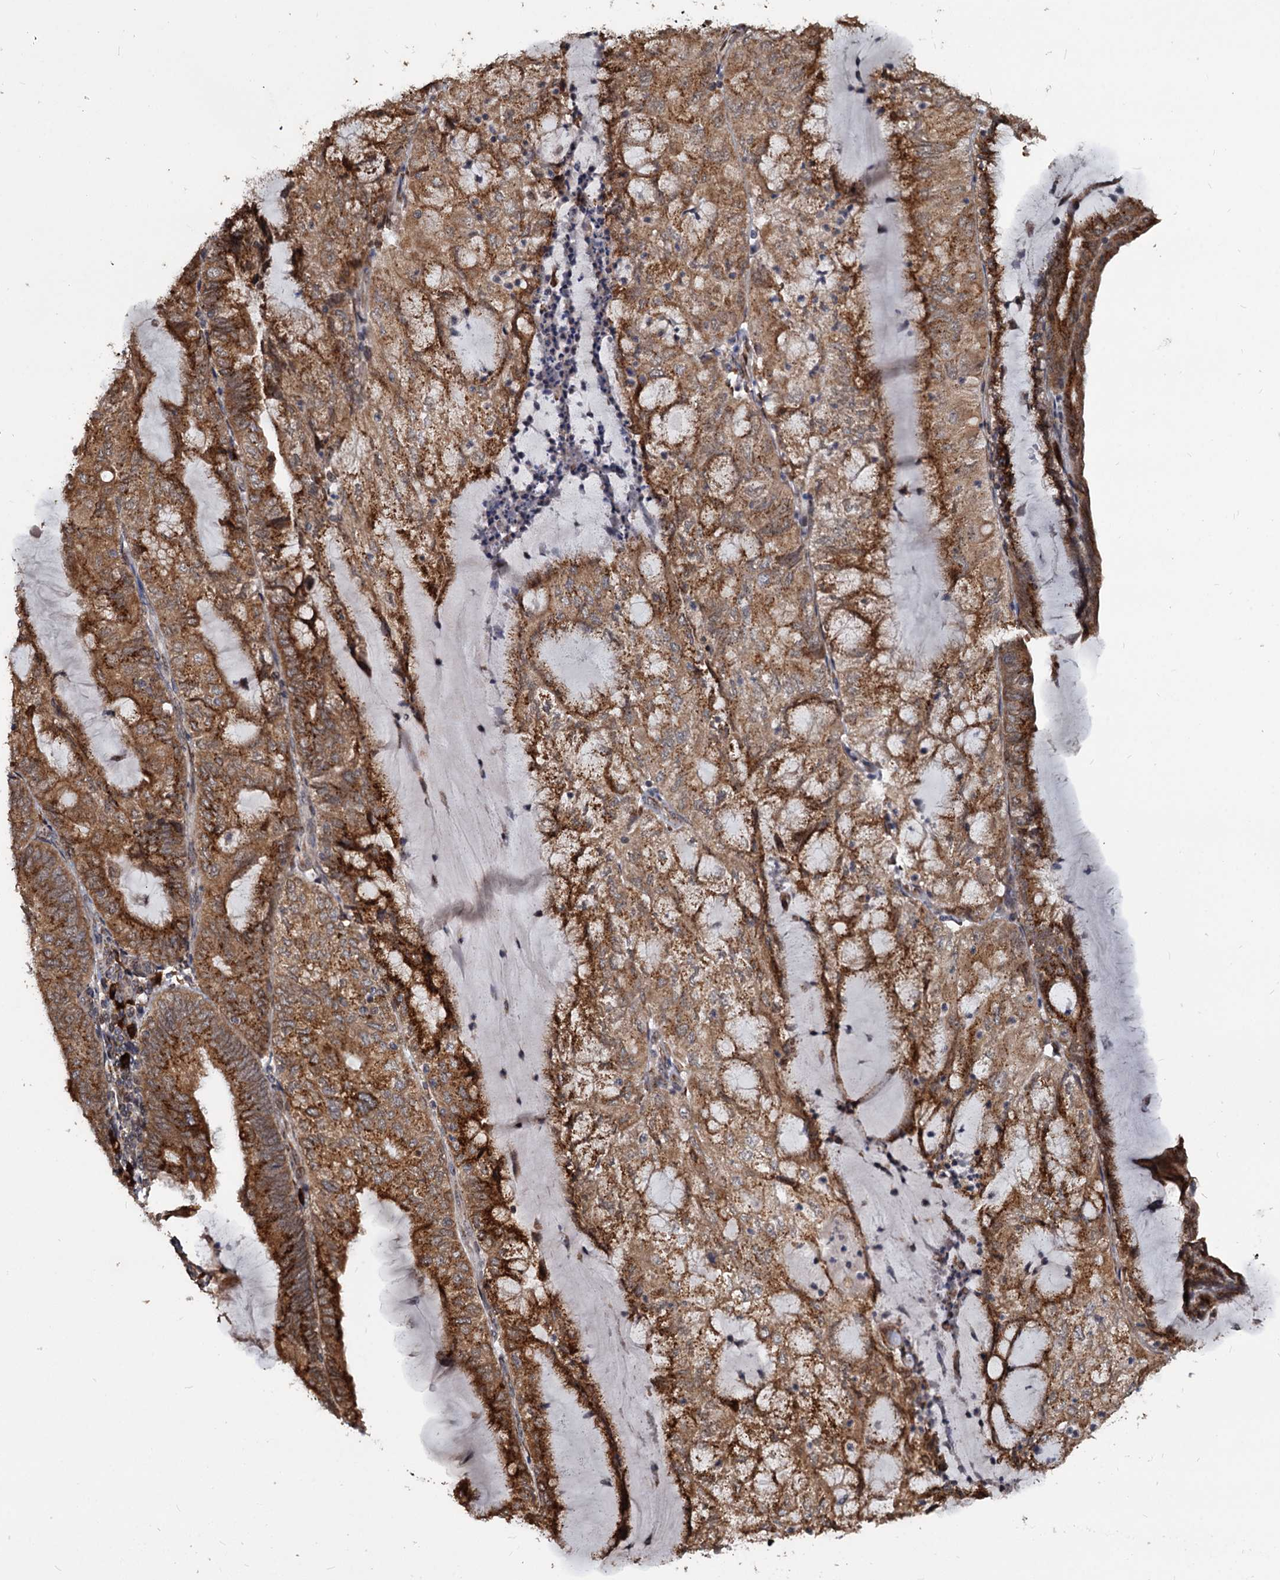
{"staining": {"intensity": "strong", "quantity": ">75%", "location": "cytoplasmic/membranous"}, "tissue": "endometrial cancer", "cell_type": "Tumor cells", "image_type": "cancer", "snomed": [{"axis": "morphology", "description": "Adenocarcinoma, NOS"}, {"axis": "topography", "description": "Endometrium"}], "caption": "Endometrial cancer stained with a protein marker shows strong staining in tumor cells.", "gene": "SAAL1", "patient": {"sex": "female", "age": 81}}